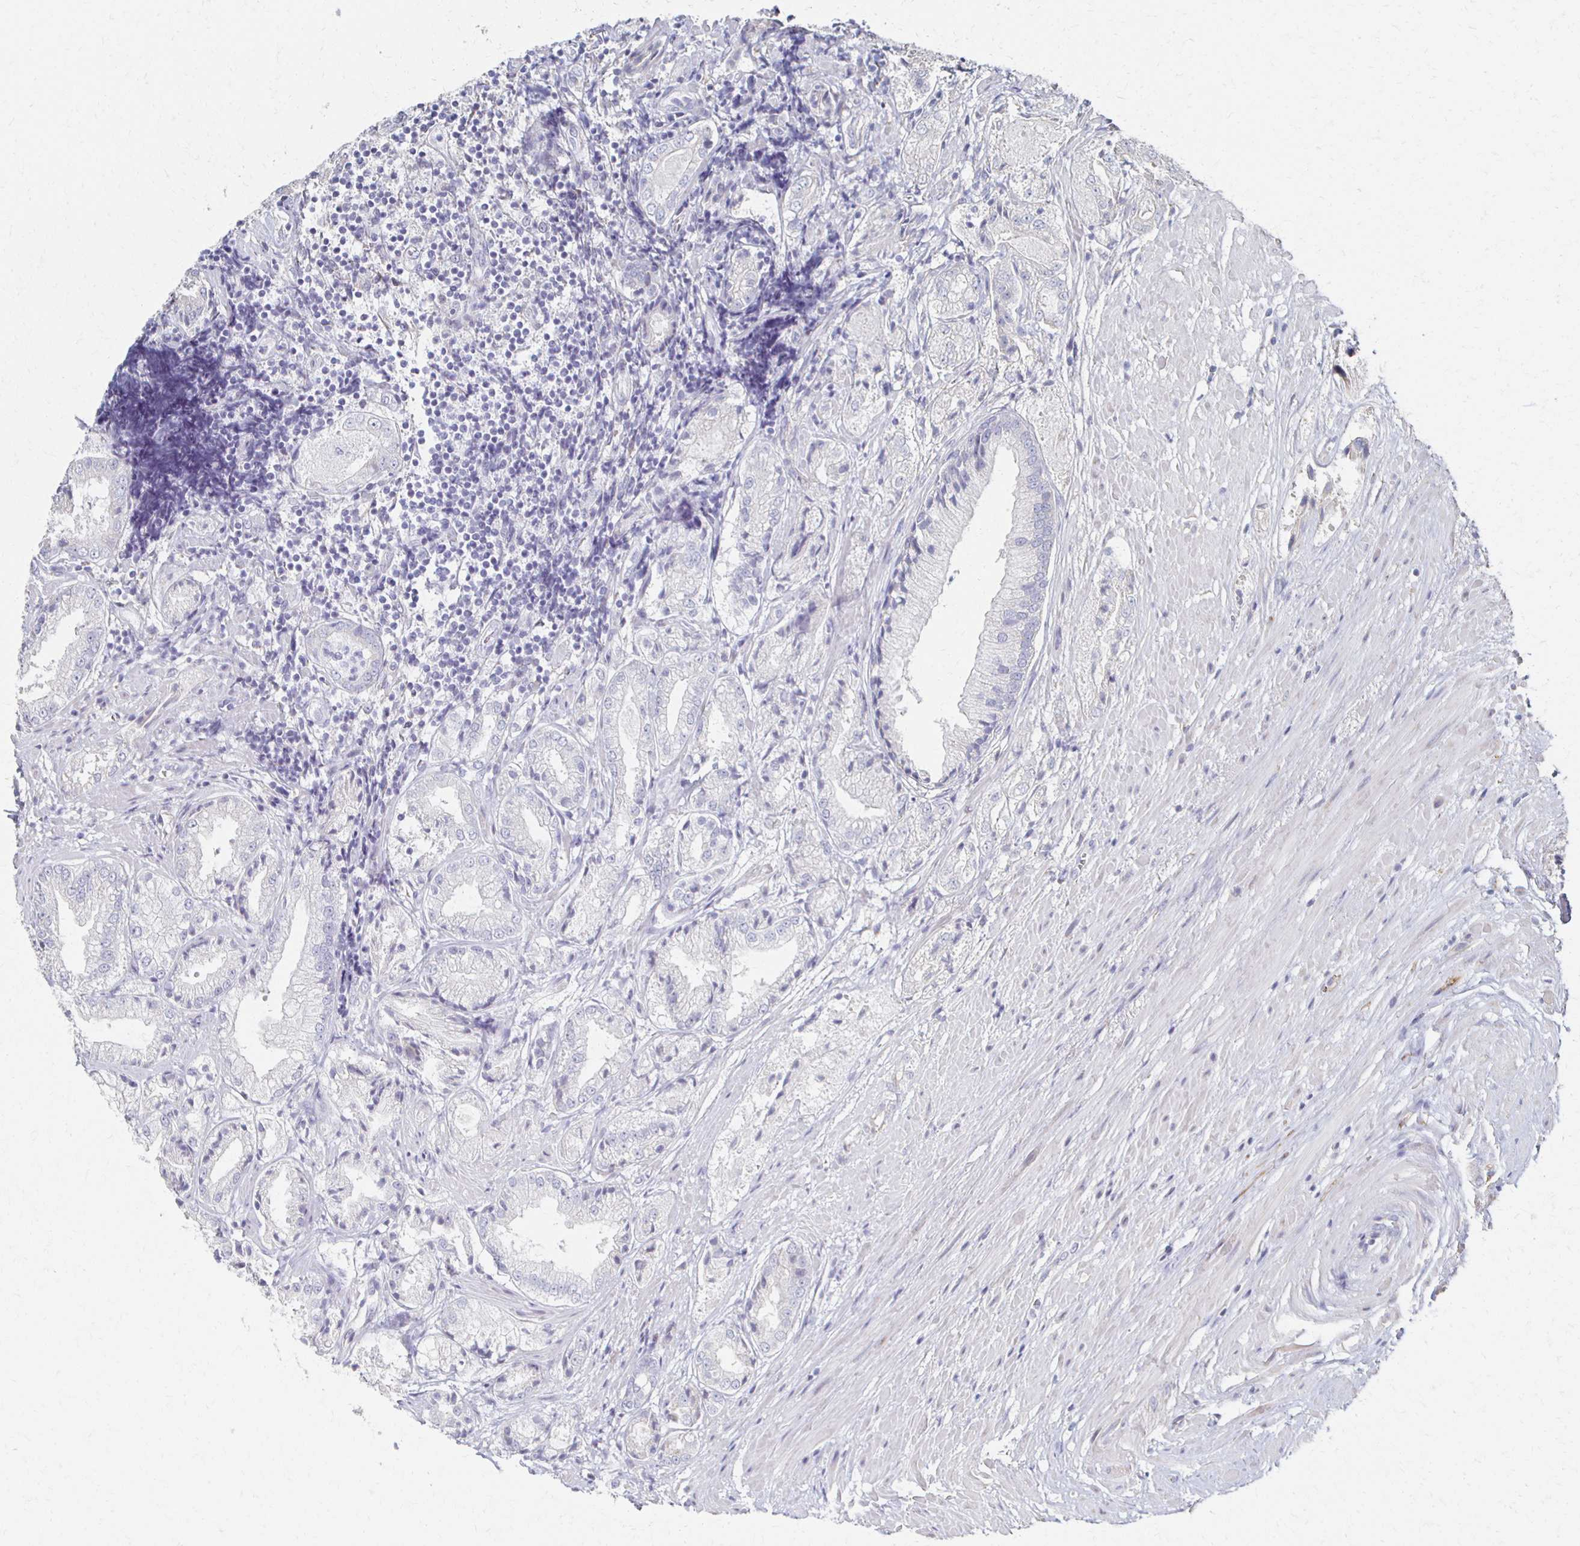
{"staining": {"intensity": "negative", "quantity": "none", "location": "none"}, "tissue": "prostate cancer", "cell_type": "Tumor cells", "image_type": "cancer", "snomed": [{"axis": "morphology", "description": "Adenocarcinoma, High grade"}, {"axis": "topography", "description": "Prostate"}], "caption": "Immunohistochemistry (IHC) image of neoplastic tissue: prostate high-grade adenocarcinoma stained with DAB (3,3'-diaminobenzidine) shows no significant protein staining in tumor cells. (DAB immunohistochemistry (IHC), high magnification).", "gene": "ATP1A3", "patient": {"sex": "male", "age": 61}}